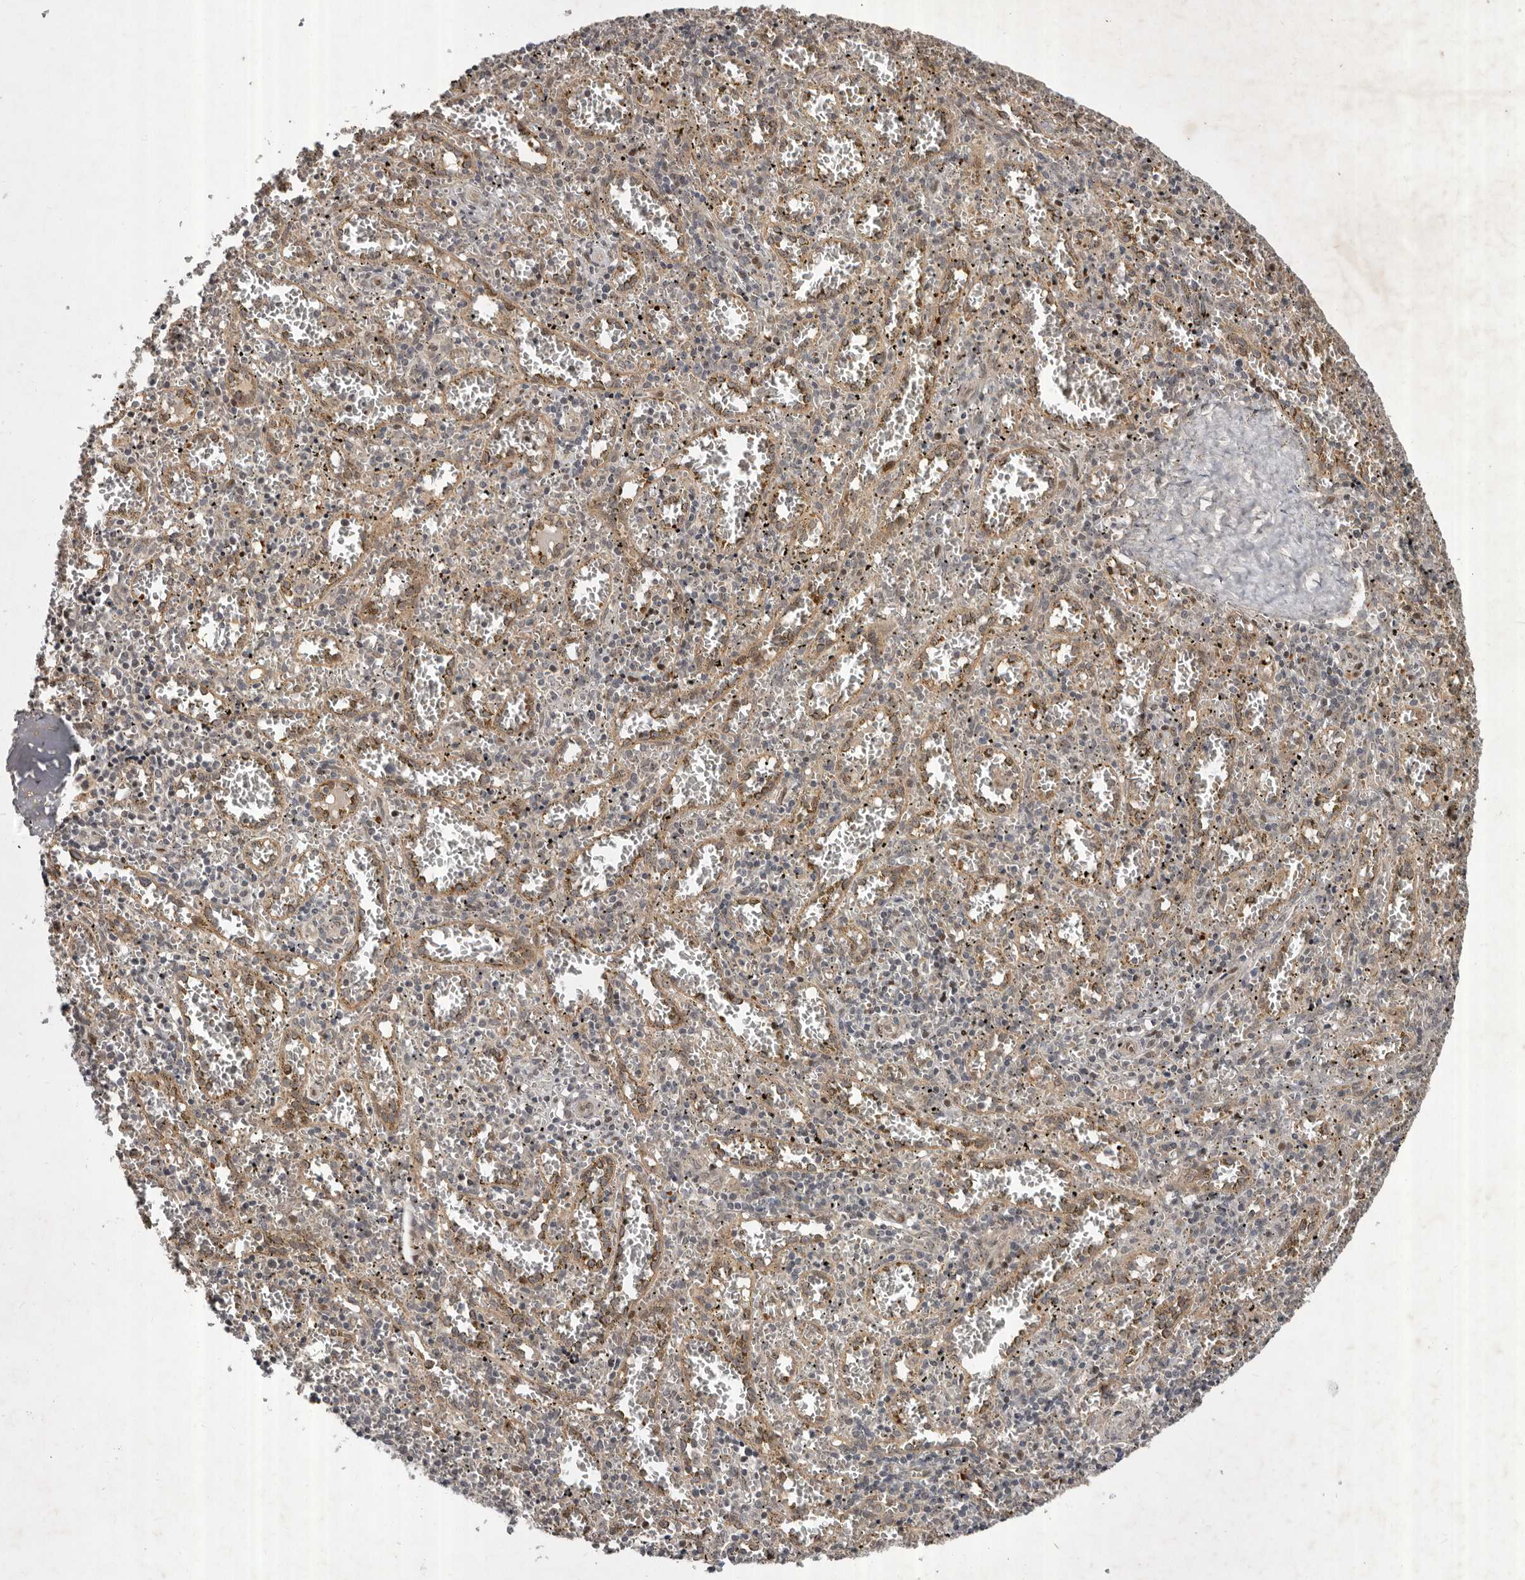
{"staining": {"intensity": "negative", "quantity": "none", "location": "none"}, "tissue": "spleen", "cell_type": "Cells in red pulp", "image_type": "normal", "snomed": [{"axis": "morphology", "description": "Normal tissue, NOS"}, {"axis": "topography", "description": "Spleen"}], "caption": "A micrograph of spleen stained for a protein demonstrates no brown staining in cells in red pulp. (DAB (3,3'-diaminobenzidine) IHC visualized using brightfield microscopy, high magnification).", "gene": "ABL1", "patient": {"sex": "male", "age": 11}}